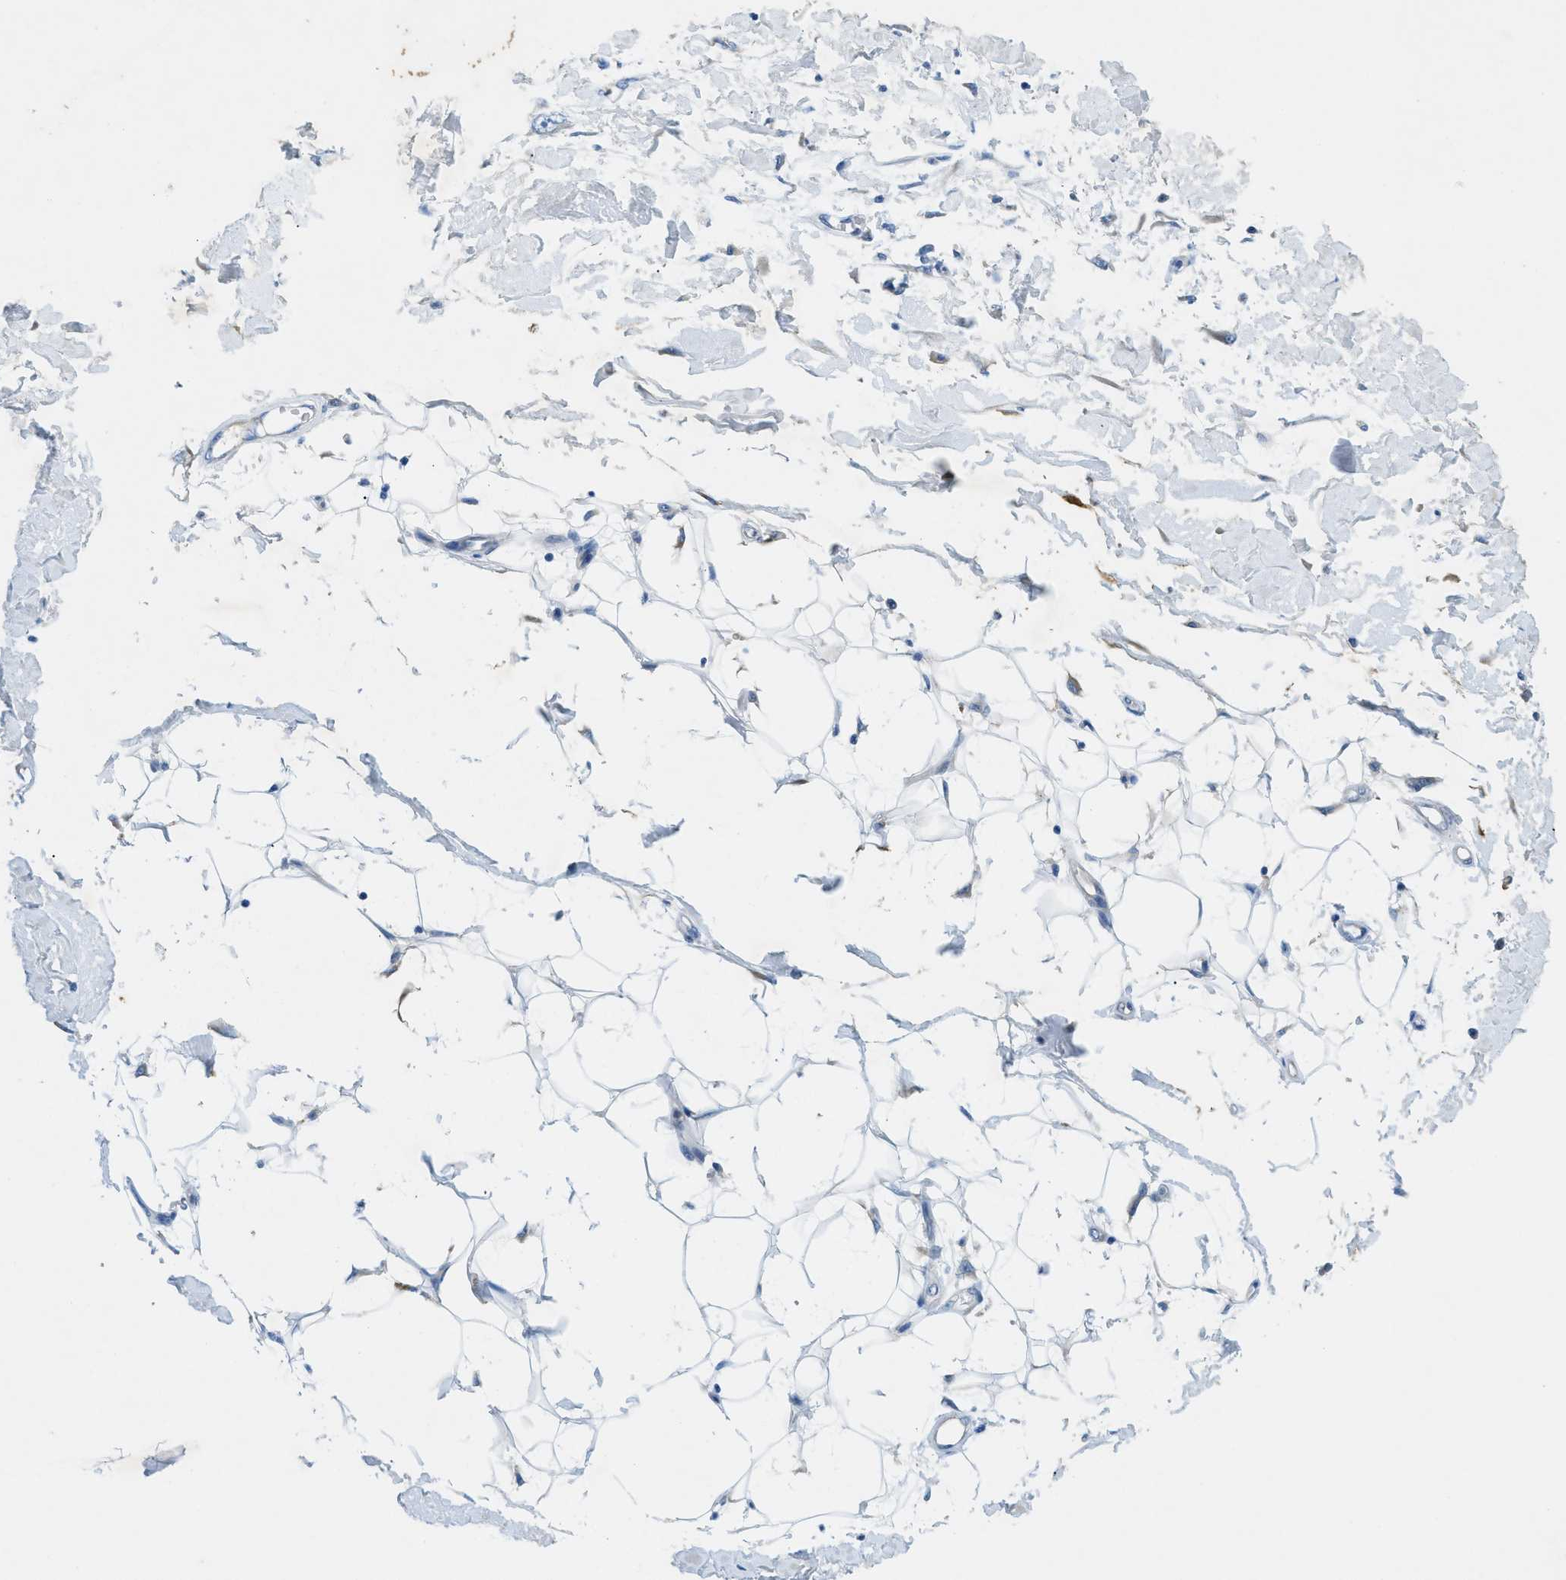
{"staining": {"intensity": "negative", "quantity": "none", "location": "none"}, "tissue": "adipose tissue", "cell_type": "Adipocytes", "image_type": "normal", "snomed": [{"axis": "morphology", "description": "Normal tissue, NOS"}, {"axis": "morphology", "description": "Squamous cell carcinoma, NOS"}, {"axis": "topography", "description": "Skin"}, {"axis": "topography", "description": "Peripheral nerve tissue"}], "caption": "This is an immunohistochemistry (IHC) histopathology image of normal adipose tissue. There is no staining in adipocytes.", "gene": "ZDHHC13", "patient": {"sex": "male", "age": 83}}